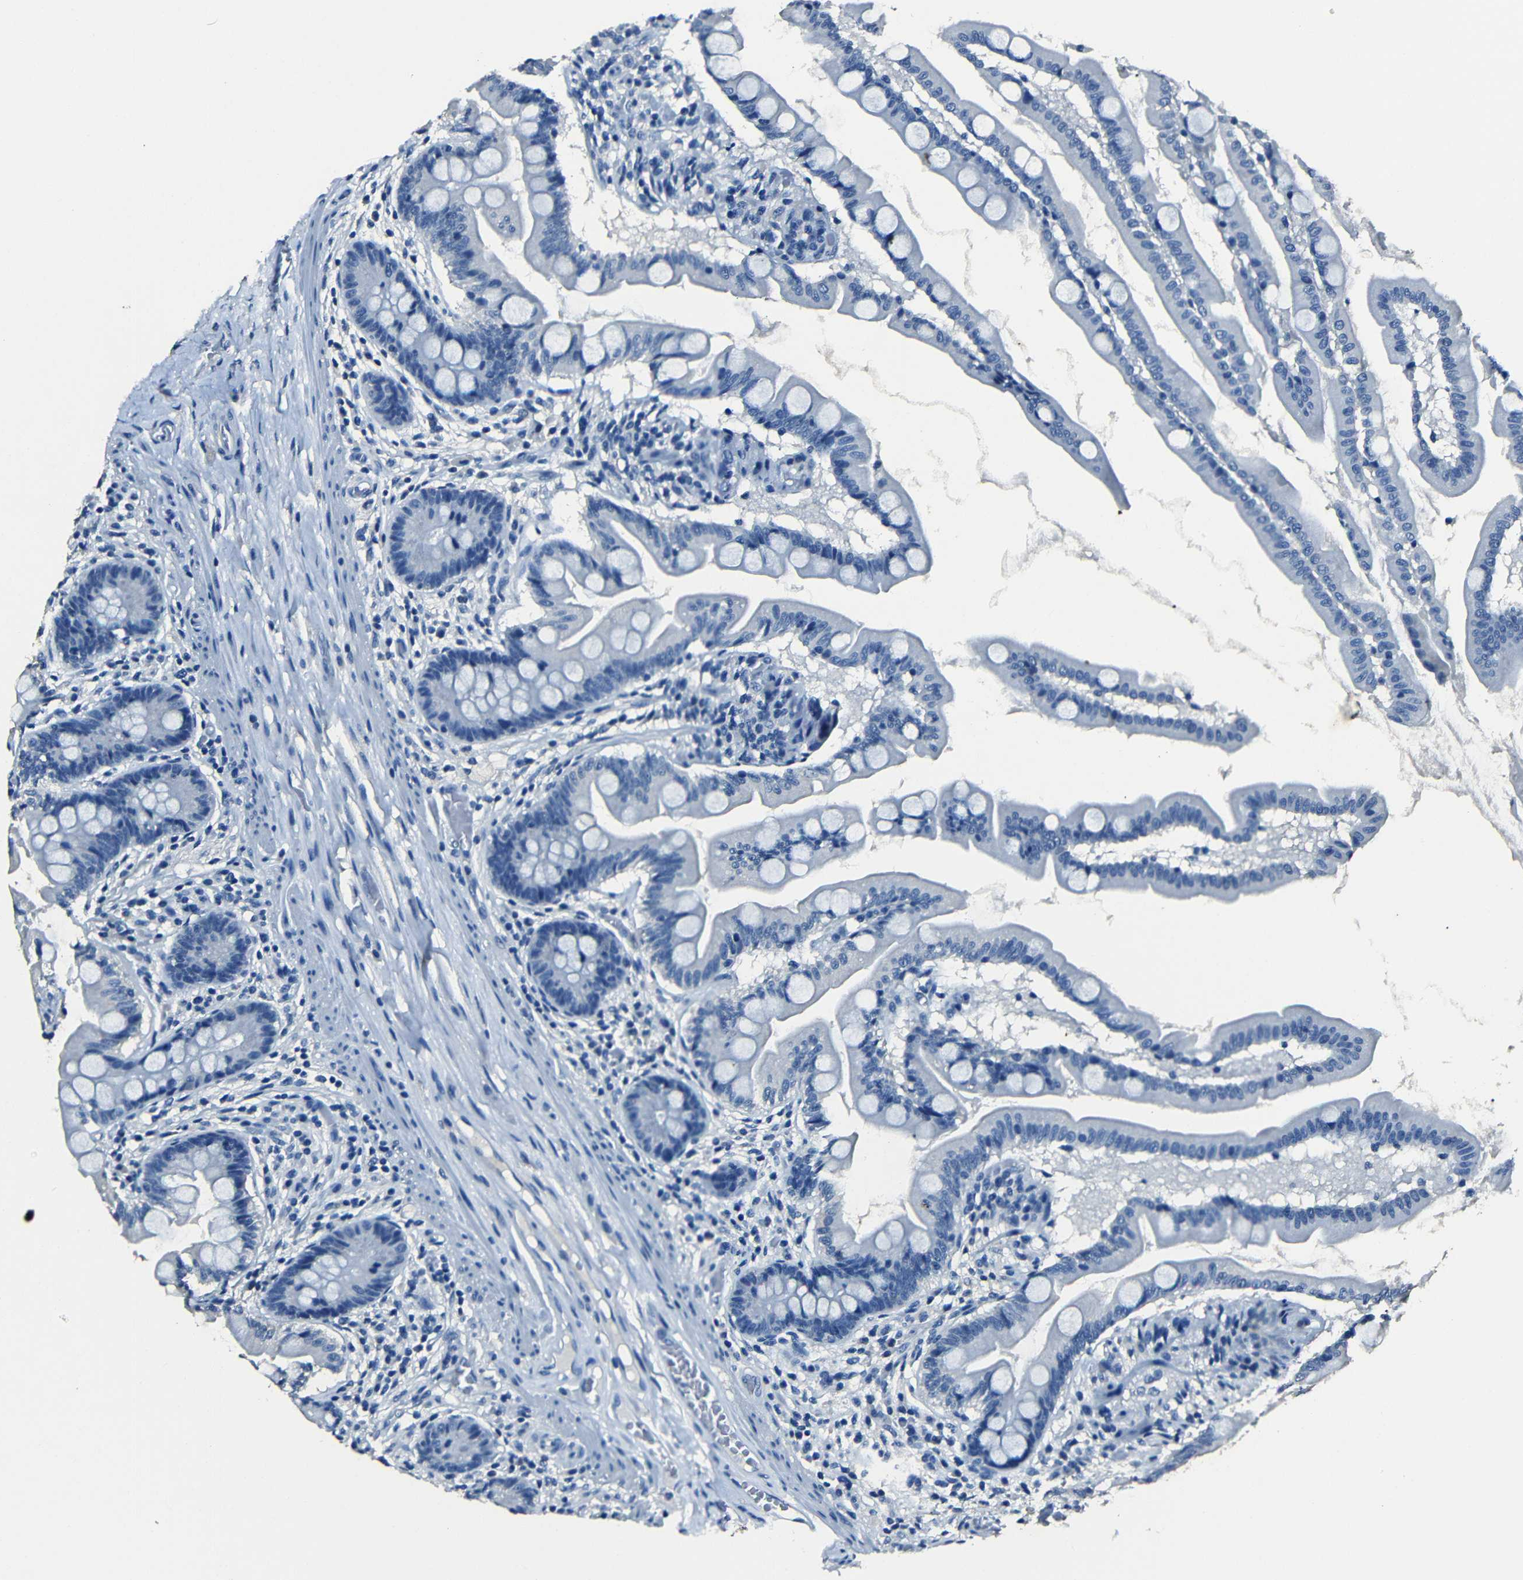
{"staining": {"intensity": "negative", "quantity": "none", "location": "none"}, "tissue": "small intestine", "cell_type": "Glandular cells", "image_type": "normal", "snomed": [{"axis": "morphology", "description": "Normal tissue, NOS"}, {"axis": "topography", "description": "Small intestine"}], "caption": "Immunohistochemistry of normal human small intestine reveals no staining in glandular cells.", "gene": "NCMAP", "patient": {"sex": "female", "age": 56}}